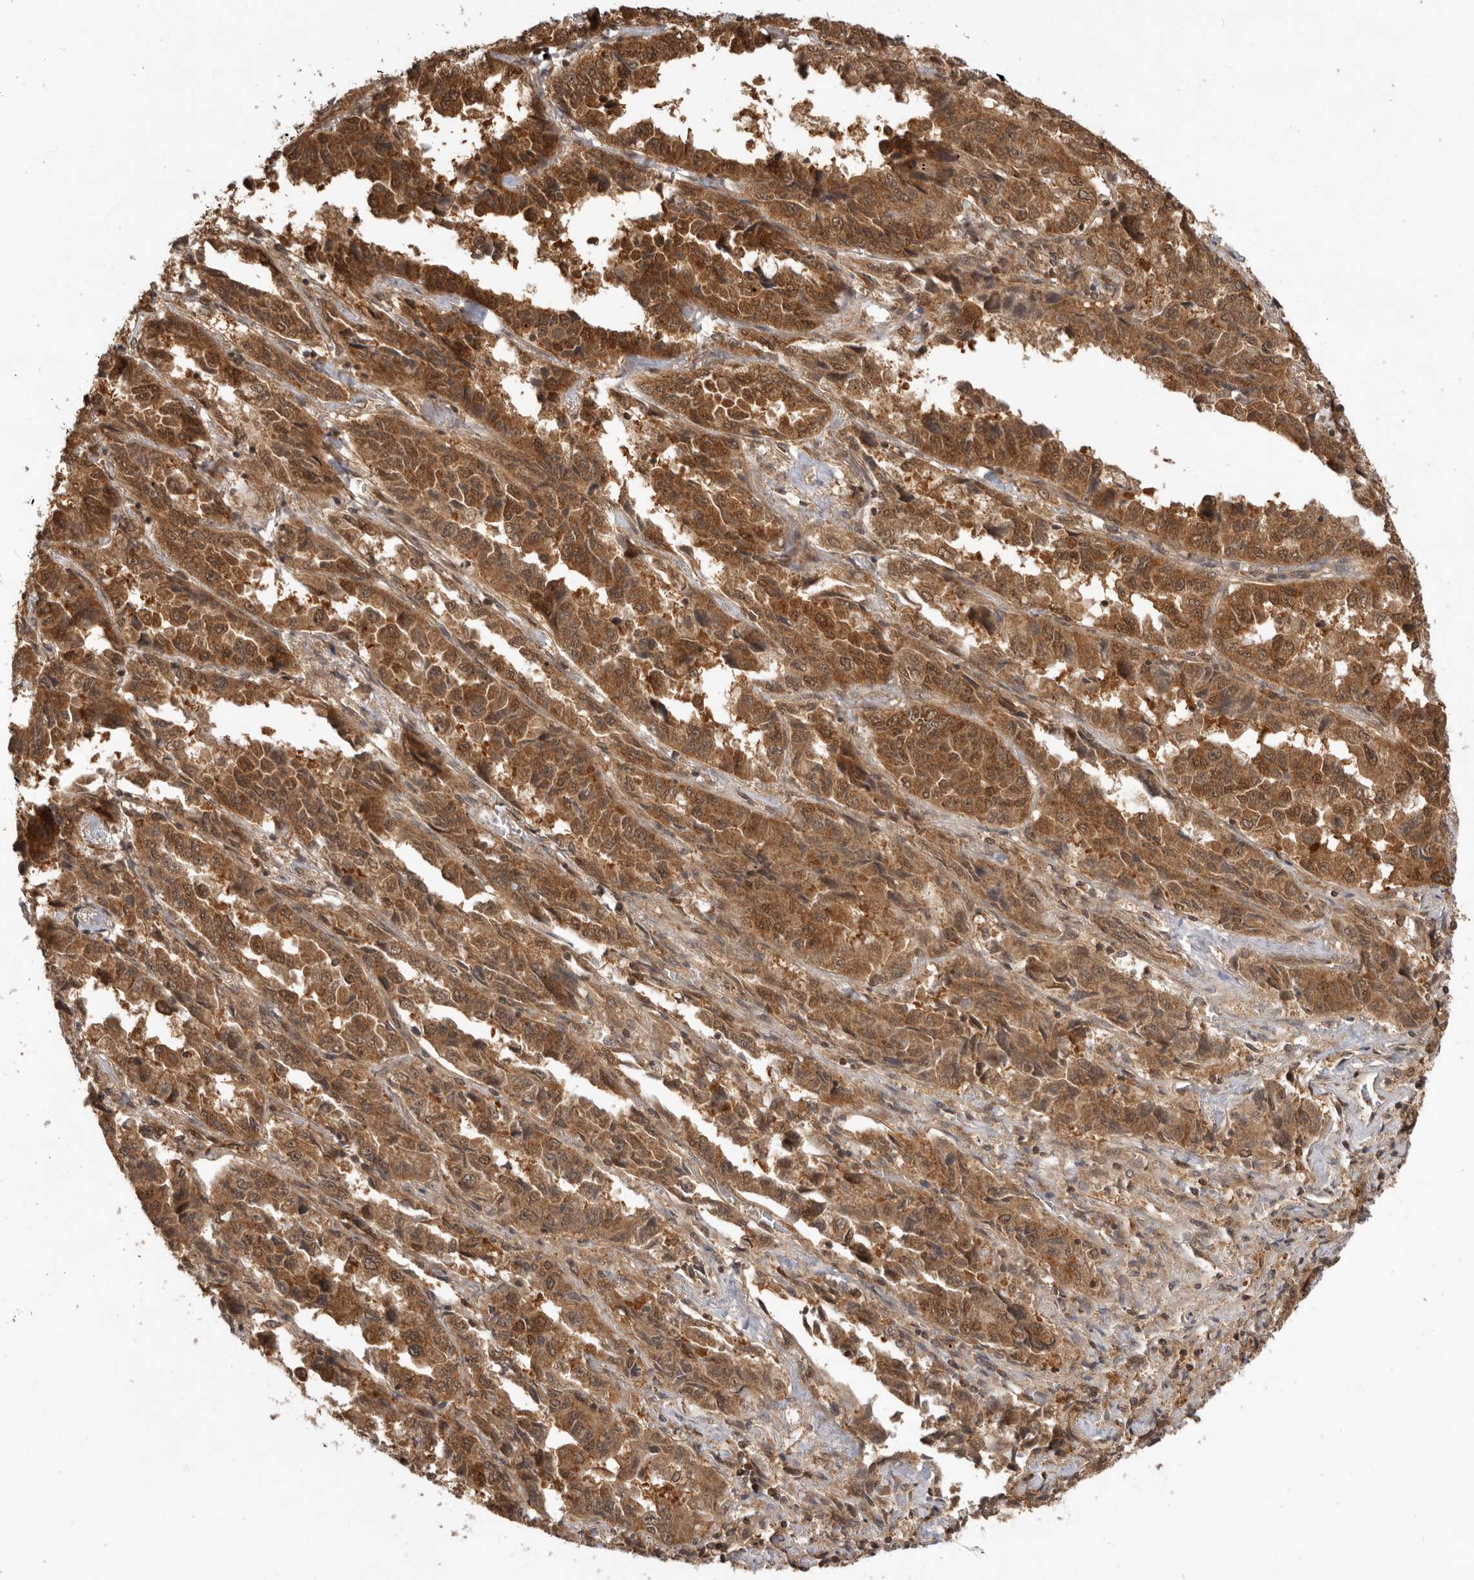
{"staining": {"intensity": "moderate", "quantity": ">75%", "location": "cytoplasmic/membranous,nuclear"}, "tissue": "lung cancer", "cell_type": "Tumor cells", "image_type": "cancer", "snomed": [{"axis": "morphology", "description": "Adenocarcinoma, NOS"}, {"axis": "topography", "description": "Lung"}], "caption": "This micrograph reveals immunohistochemistry staining of lung cancer, with medium moderate cytoplasmic/membranous and nuclear staining in approximately >75% of tumor cells.", "gene": "ADPRS", "patient": {"sex": "female", "age": 51}}